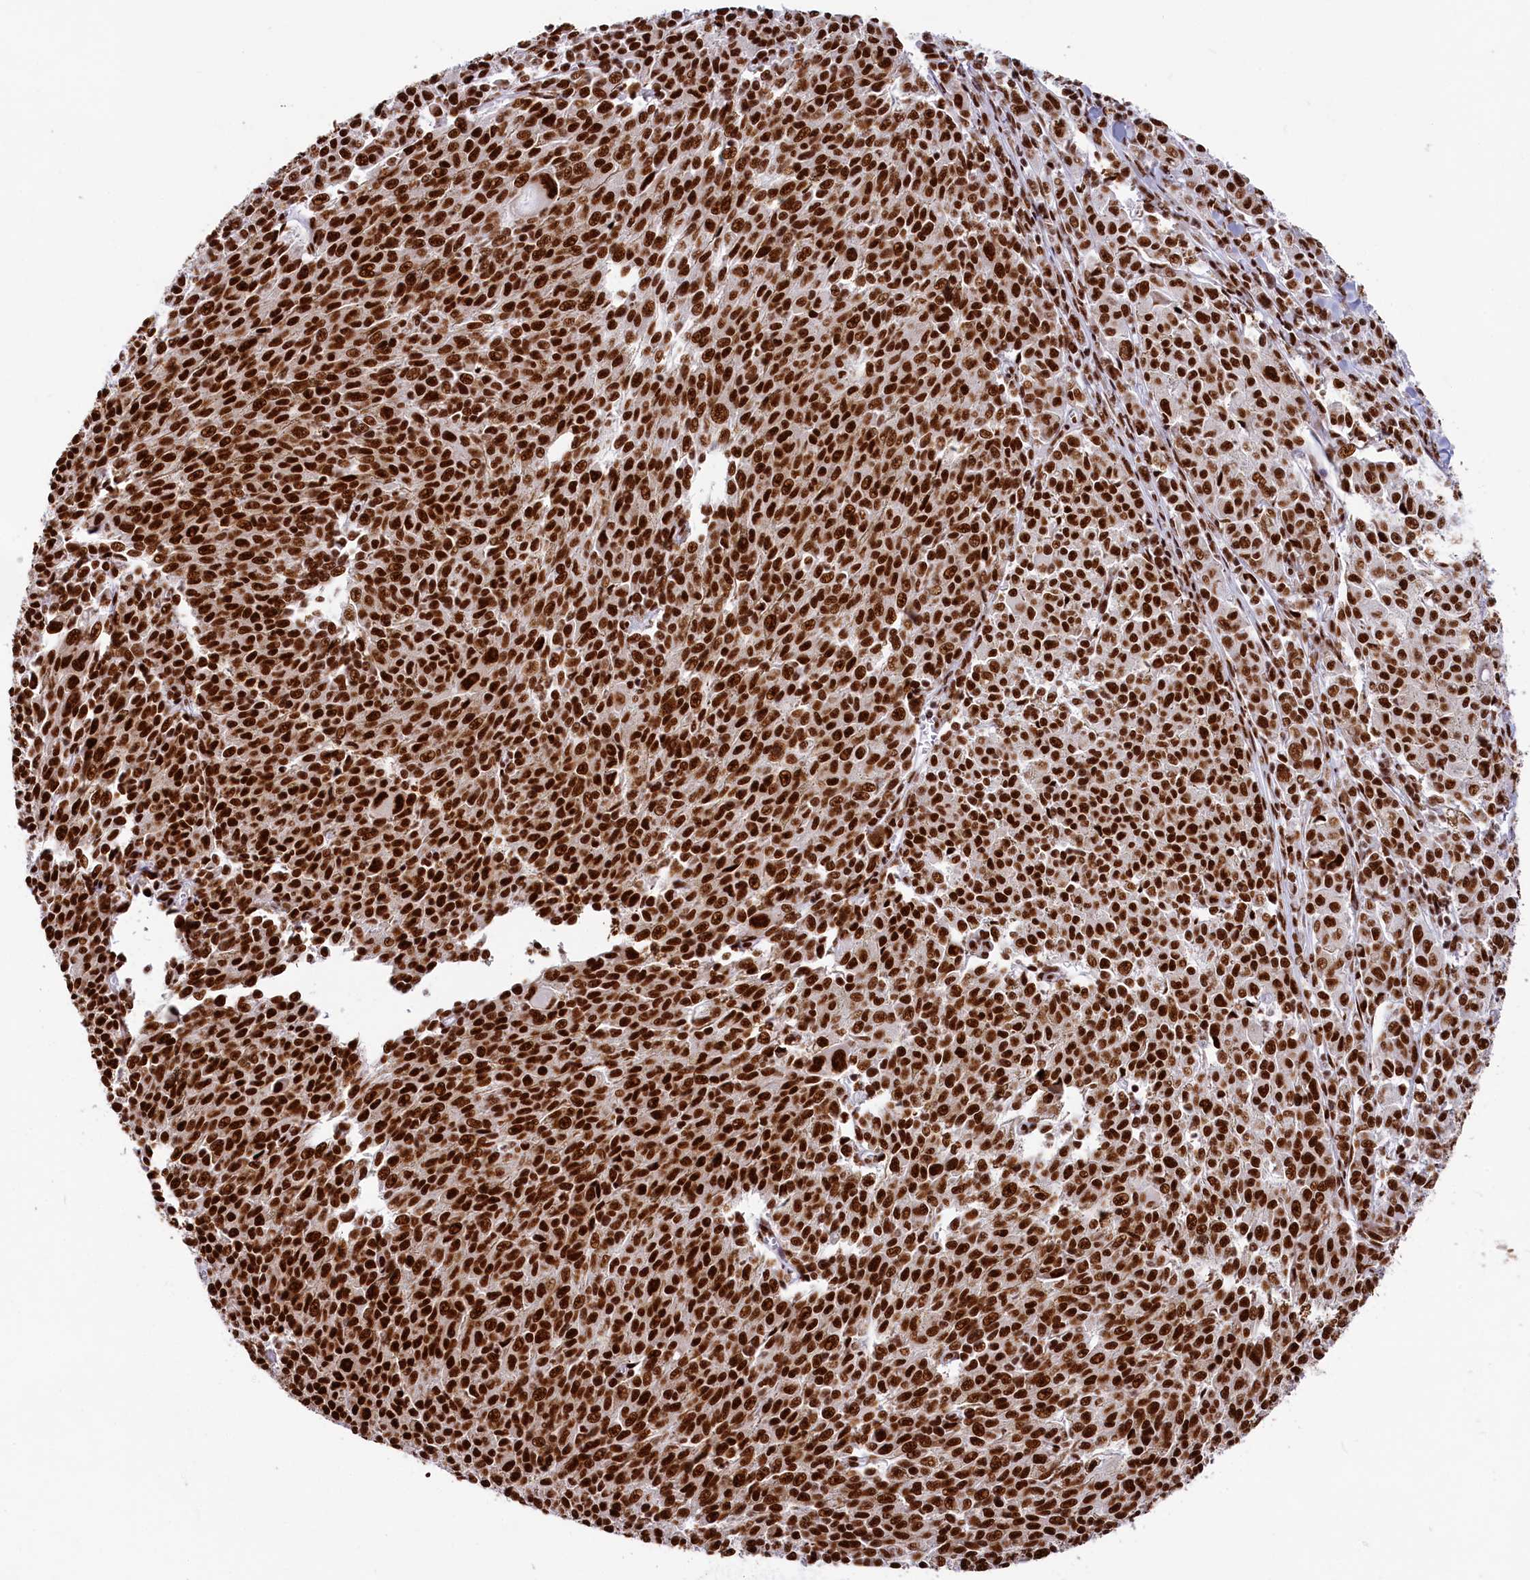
{"staining": {"intensity": "strong", "quantity": ">75%", "location": "nuclear"}, "tissue": "melanoma", "cell_type": "Tumor cells", "image_type": "cancer", "snomed": [{"axis": "morphology", "description": "Malignant melanoma, NOS"}, {"axis": "topography", "description": "Skin"}], "caption": "Protein expression analysis of human malignant melanoma reveals strong nuclear staining in approximately >75% of tumor cells.", "gene": "SNRNP70", "patient": {"sex": "female", "age": 52}}